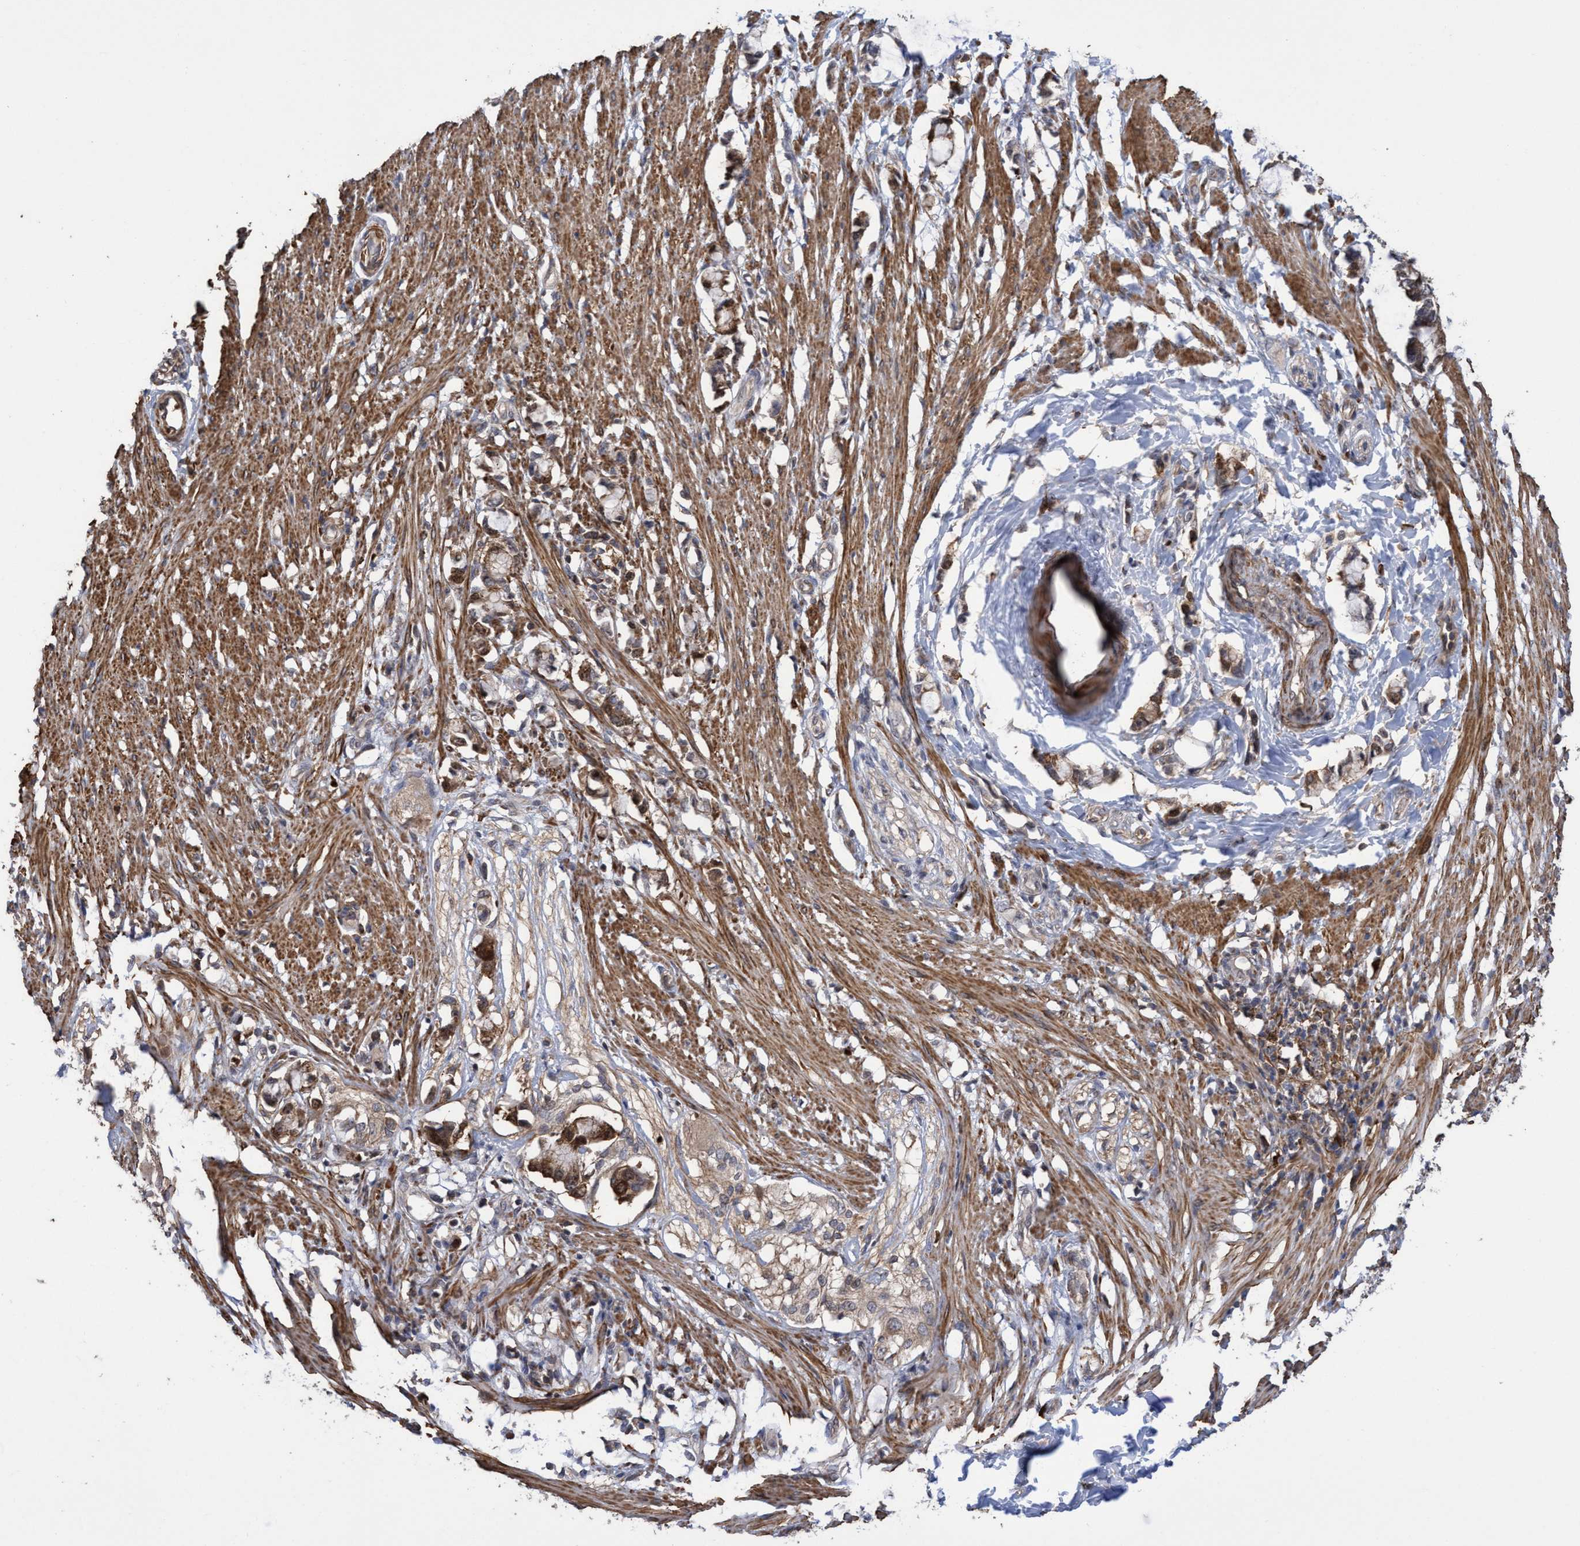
{"staining": {"intensity": "moderate", "quantity": ">75%", "location": "cytoplasmic/membranous"}, "tissue": "smooth muscle", "cell_type": "Smooth muscle cells", "image_type": "normal", "snomed": [{"axis": "morphology", "description": "Normal tissue, NOS"}, {"axis": "morphology", "description": "Adenocarcinoma, NOS"}, {"axis": "topography", "description": "Smooth muscle"}, {"axis": "topography", "description": "Colon"}], "caption": "Brown immunohistochemical staining in benign smooth muscle displays moderate cytoplasmic/membranous staining in approximately >75% of smooth muscle cells.", "gene": "SLBP", "patient": {"sex": "male", "age": 14}}